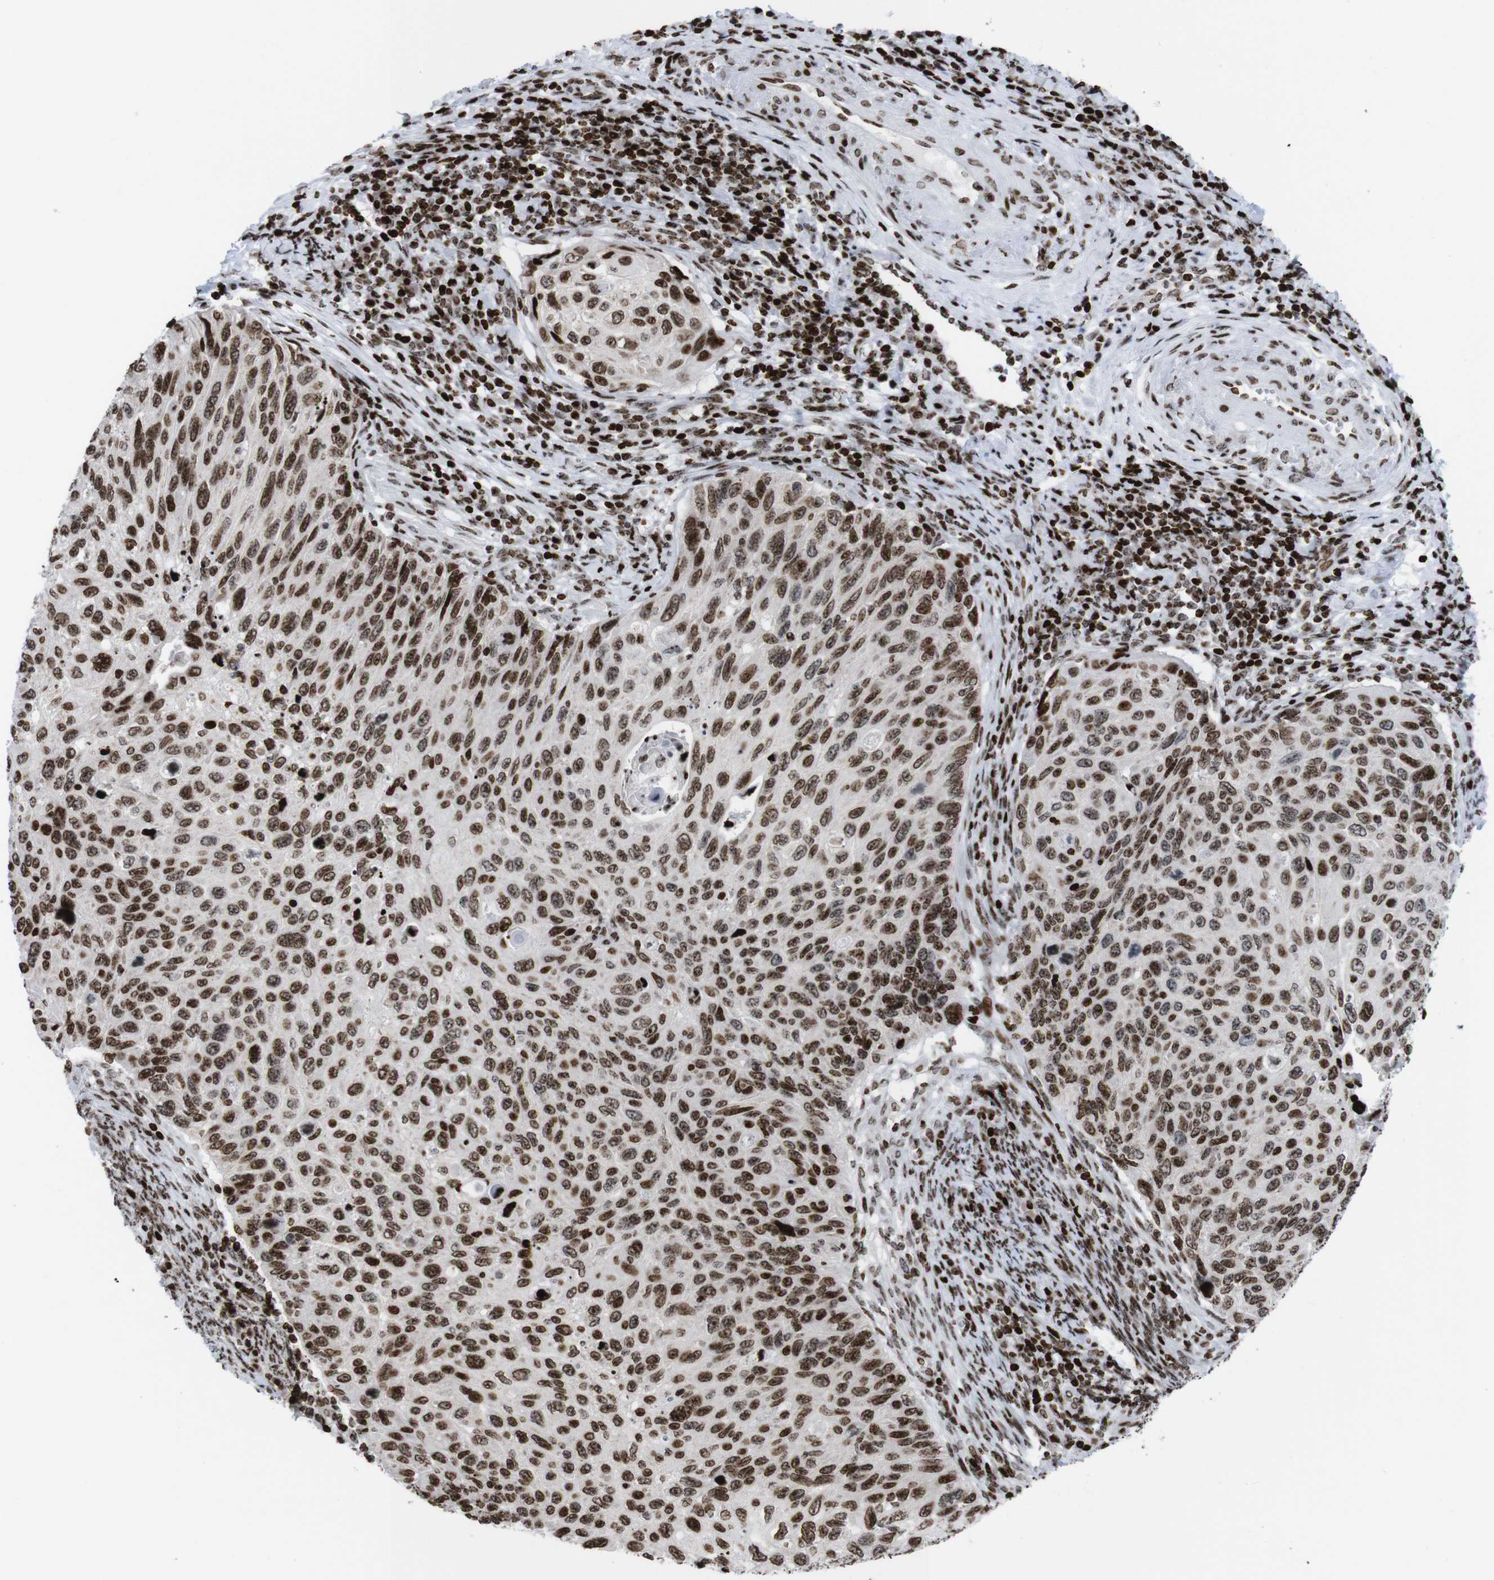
{"staining": {"intensity": "strong", "quantity": ">75%", "location": "nuclear"}, "tissue": "cervical cancer", "cell_type": "Tumor cells", "image_type": "cancer", "snomed": [{"axis": "morphology", "description": "Squamous cell carcinoma, NOS"}, {"axis": "topography", "description": "Cervix"}], "caption": "Protein analysis of cervical cancer tissue shows strong nuclear staining in approximately >75% of tumor cells.", "gene": "H1-4", "patient": {"sex": "female", "age": 70}}